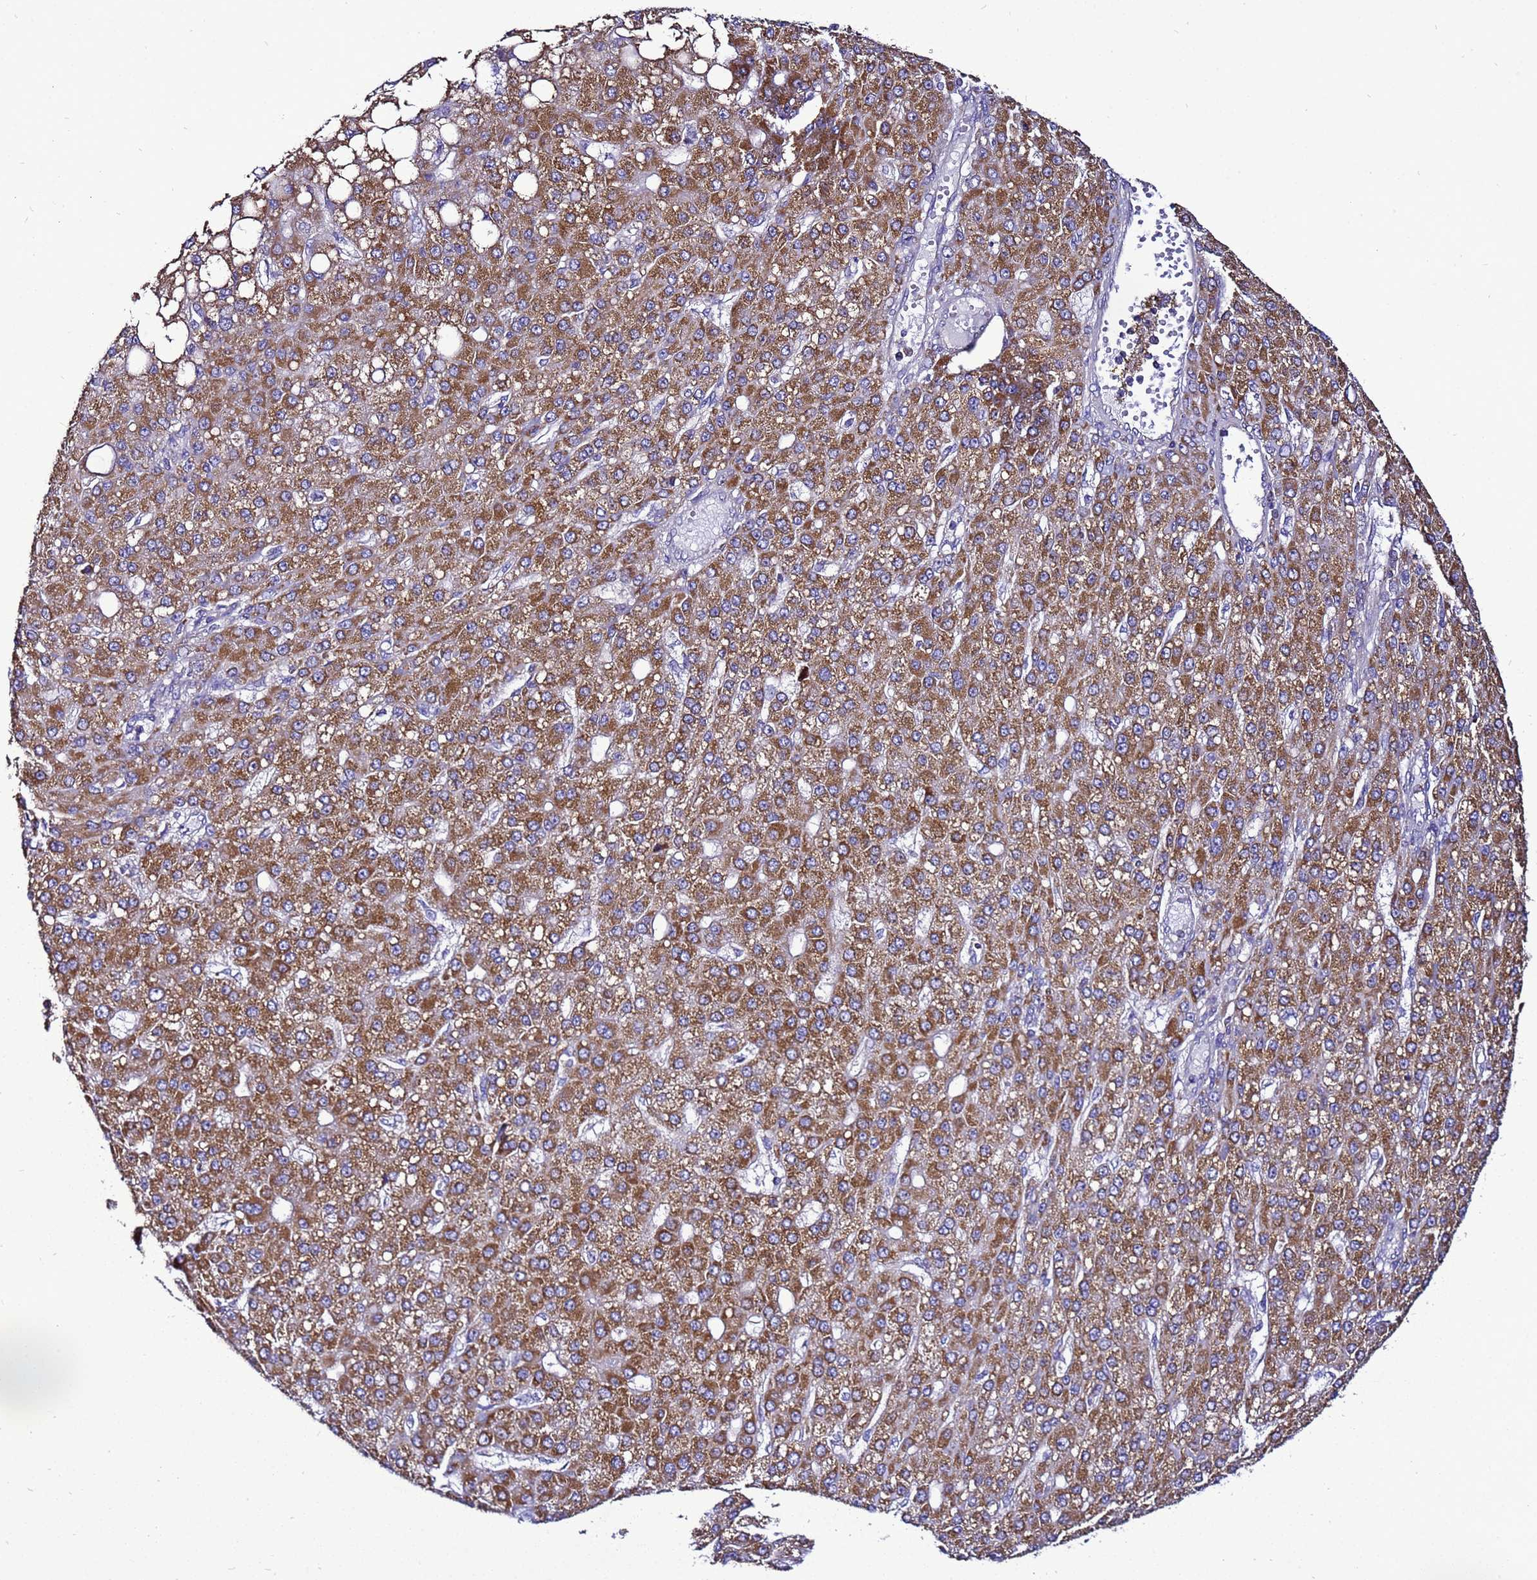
{"staining": {"intensity": "moderate", "quantity": ">75%", "location": "cytoplasmic/membranous"}, "tissue": "liver cancer", "cell_type": "Tumor cells", "image_type": "cancer", "snomed": [{"axis": "morphology", "description": "Carcinoma, Hepatocellular, NOS"}, {"axis": "topography", "description": "Liver"}], "caption": "Brown immunohistochemical staining in human liver cancer (hepatocellular carcinoma) shows moderate cytoplasmic/membranous positivity in approximately >75% of tumor cells. (DAB (3,3'-diaminobenzidine) = brown stain, brightfield microscopy at high magnification).", "gene": "HIGD2A", "patient": {"sex": "male", "age": 67}}